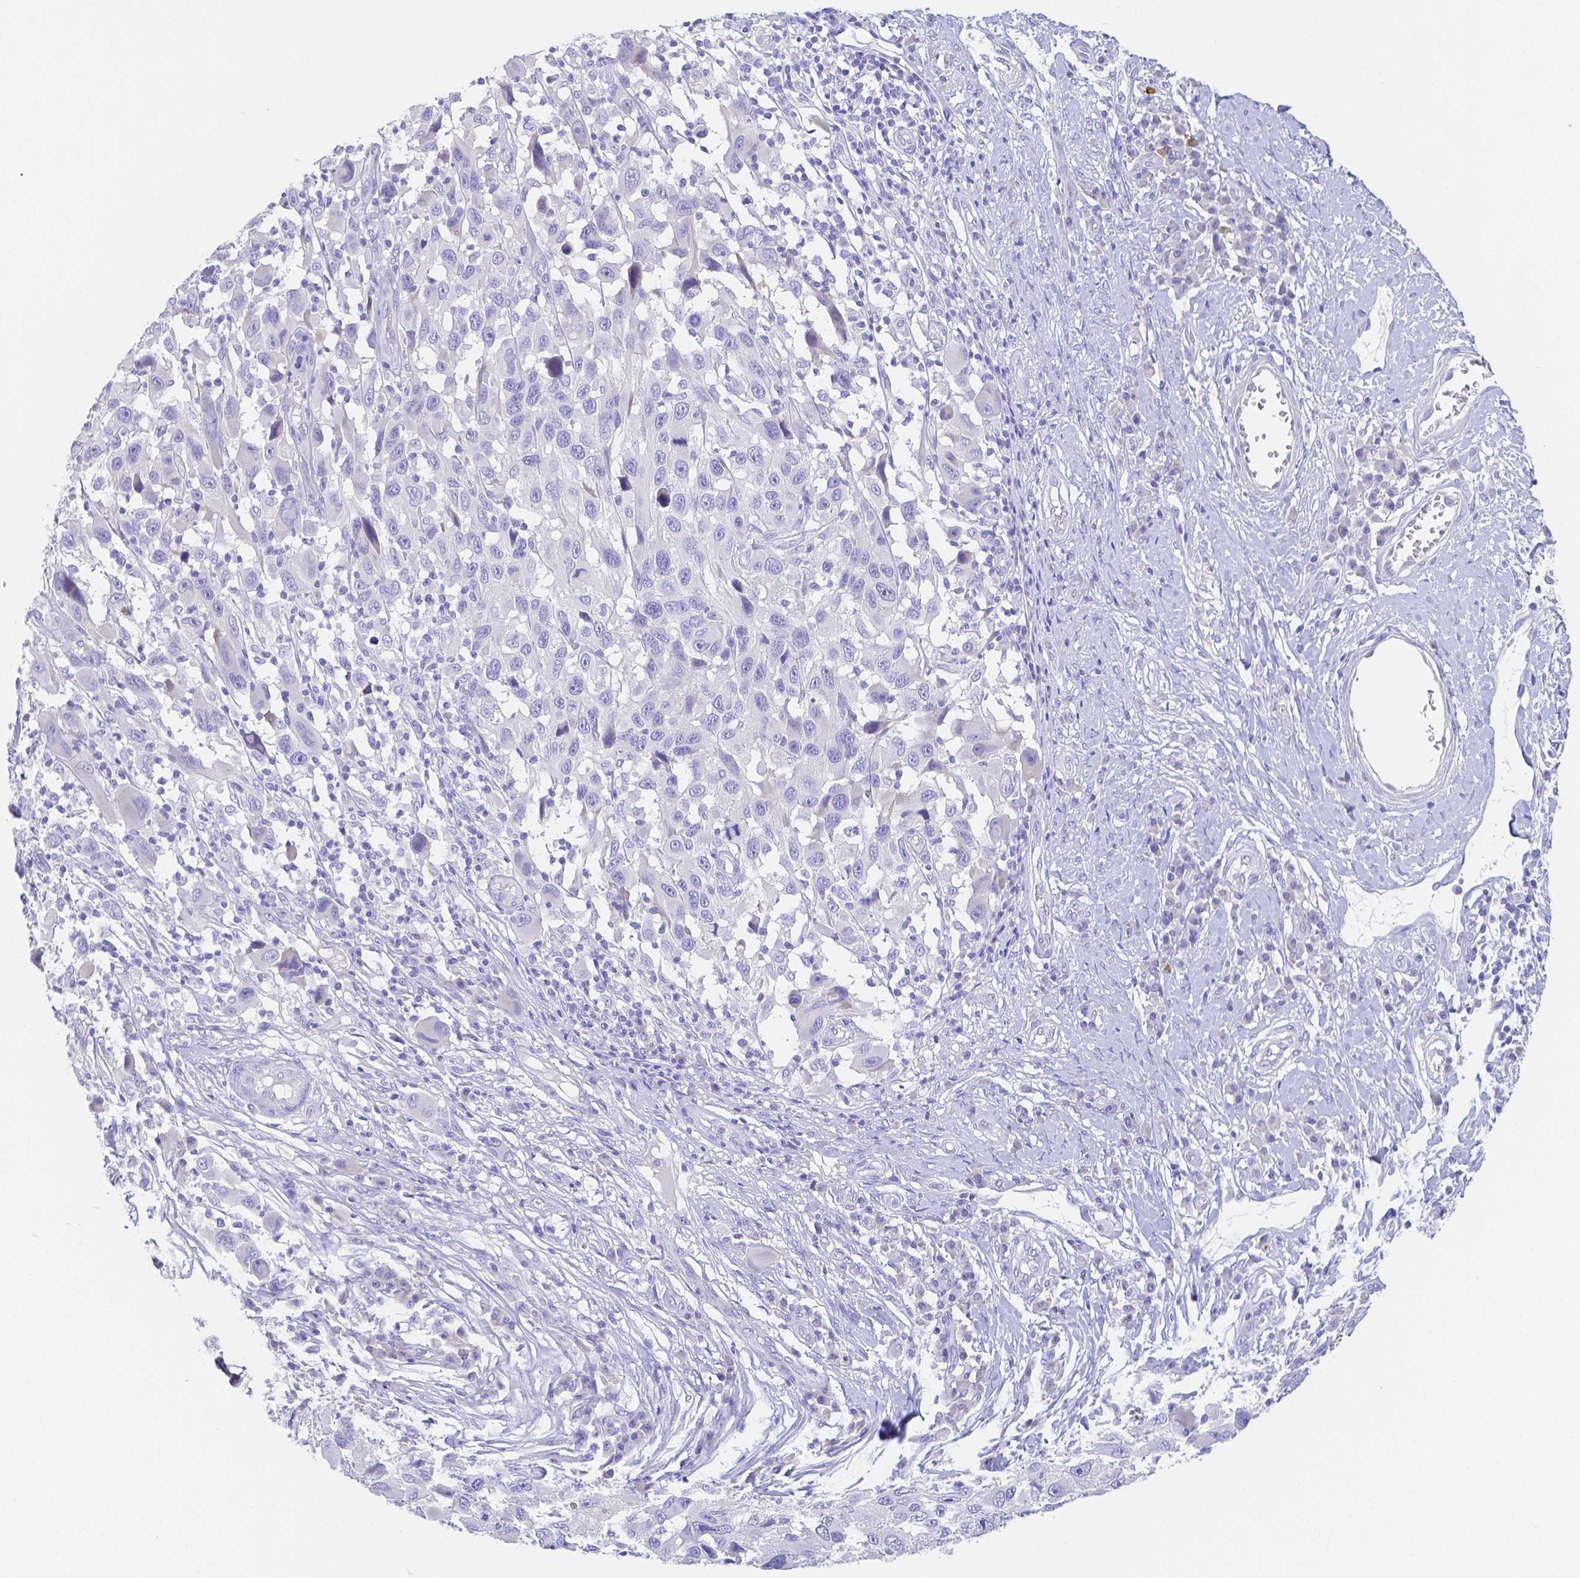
{"staining": {"intensity": "negative", "quantity": "none", "location": "none"}, "tissue": "melanoma", "cell_type": "Tumor cells", "image_type": "cancer", "snomed": [{"axis": "morphology", "description": "Malignant melanoma, NOS"}, {"axis": "topography", "description": "Skin"}], "caption": "IHC of melanoma displays no staining in tumor cells.", "gene": "ZG16B", "patient": {"sex": "male", "age": 53}}